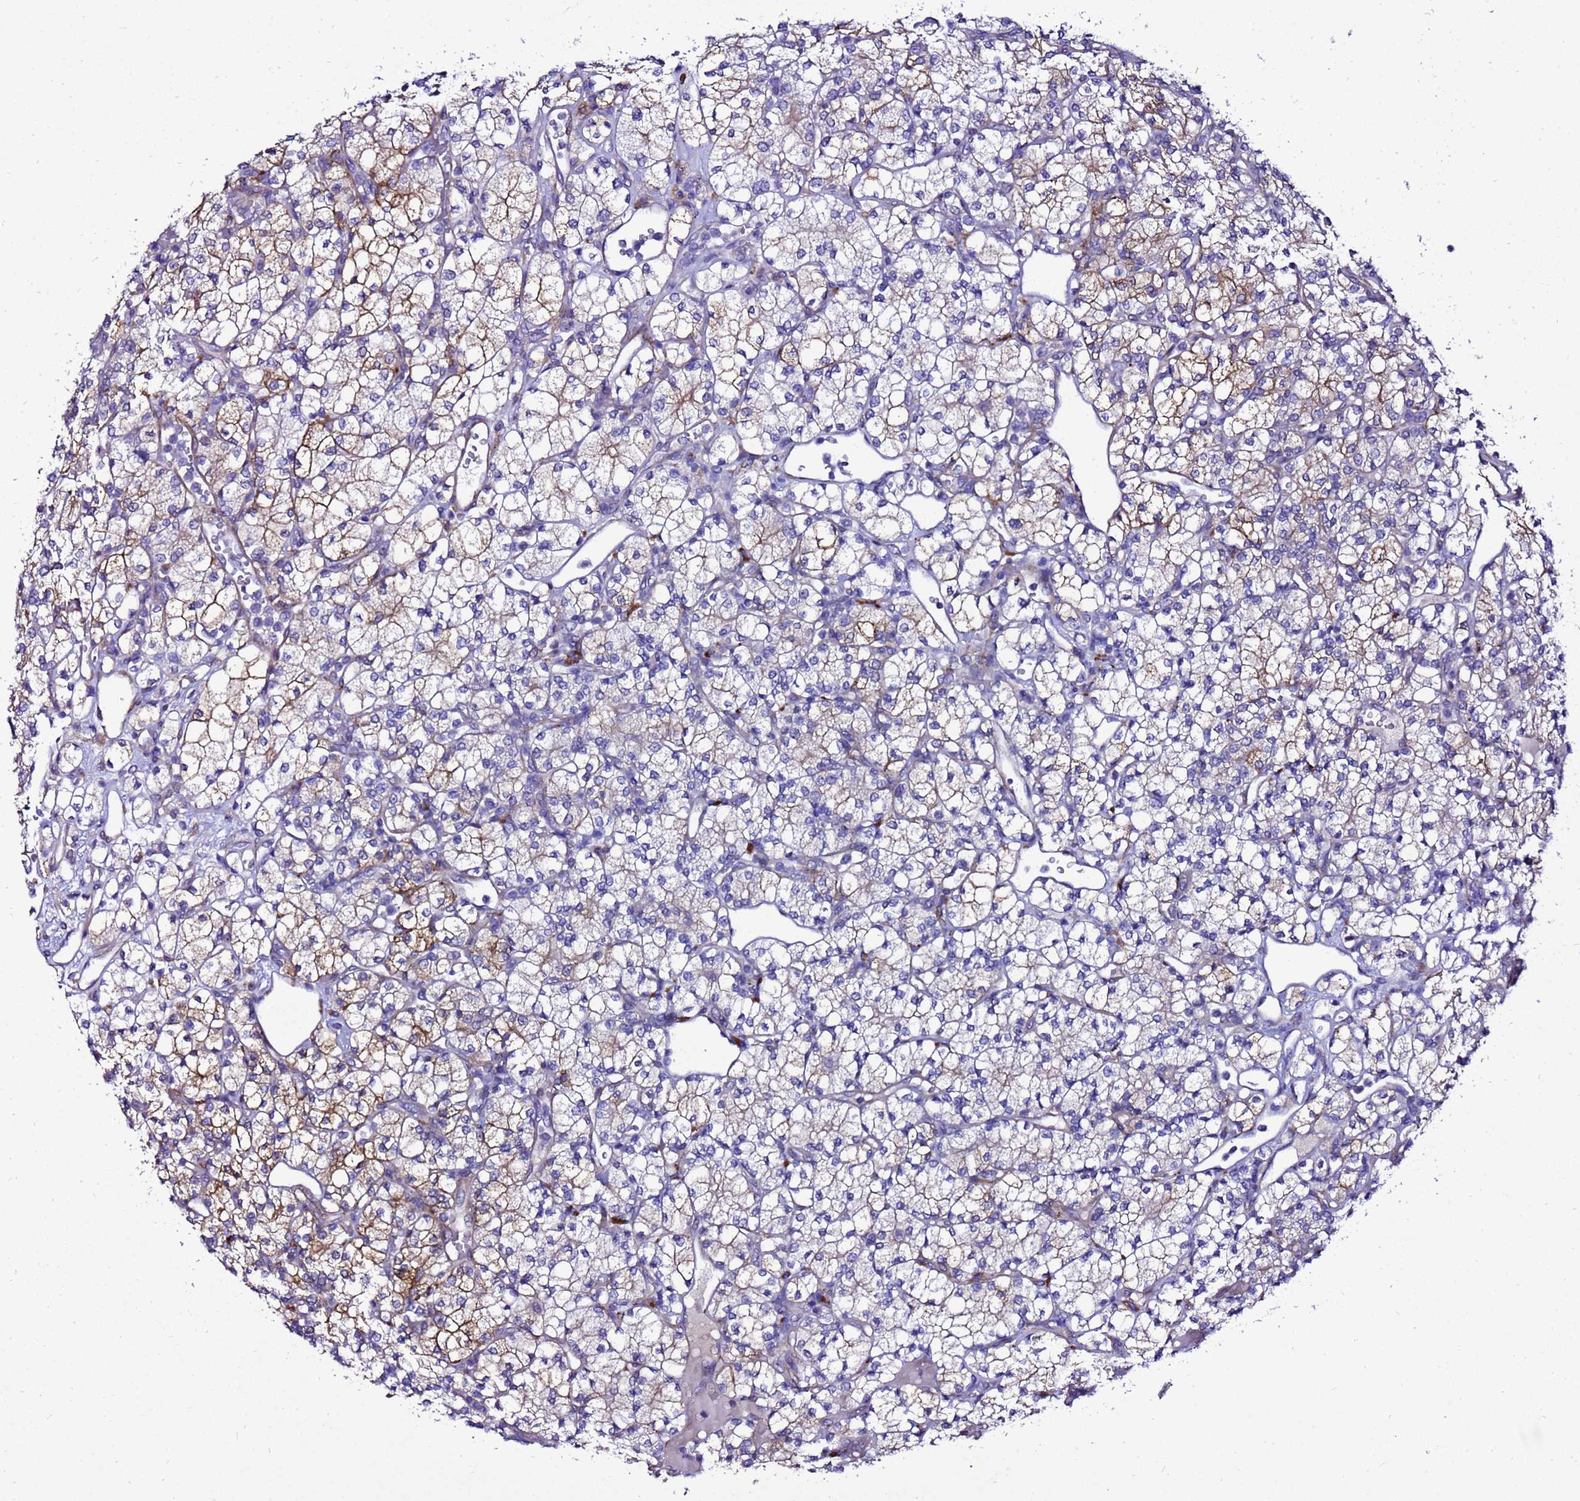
{"staining": {"intensity": "moderate", "quantity": "<25%", "location": "cytoplasmic/membranous"}, "tissue": "renal cancer", "cell_type": "Tumor cells", "image_type": "cancer", "snomed": [{"axis": "morphology", "description": "Adenocarcinoma, NOS"}, {"axis": "topography", "description": "Kidney"}], "caption": "Human renal cancer stained with a brown dye displays moderate cytoplasmic/membranous positive staining in about <25% of tumor cells.", "gene": "GZF1", "patient": {"sex": "male", "age": 77}}